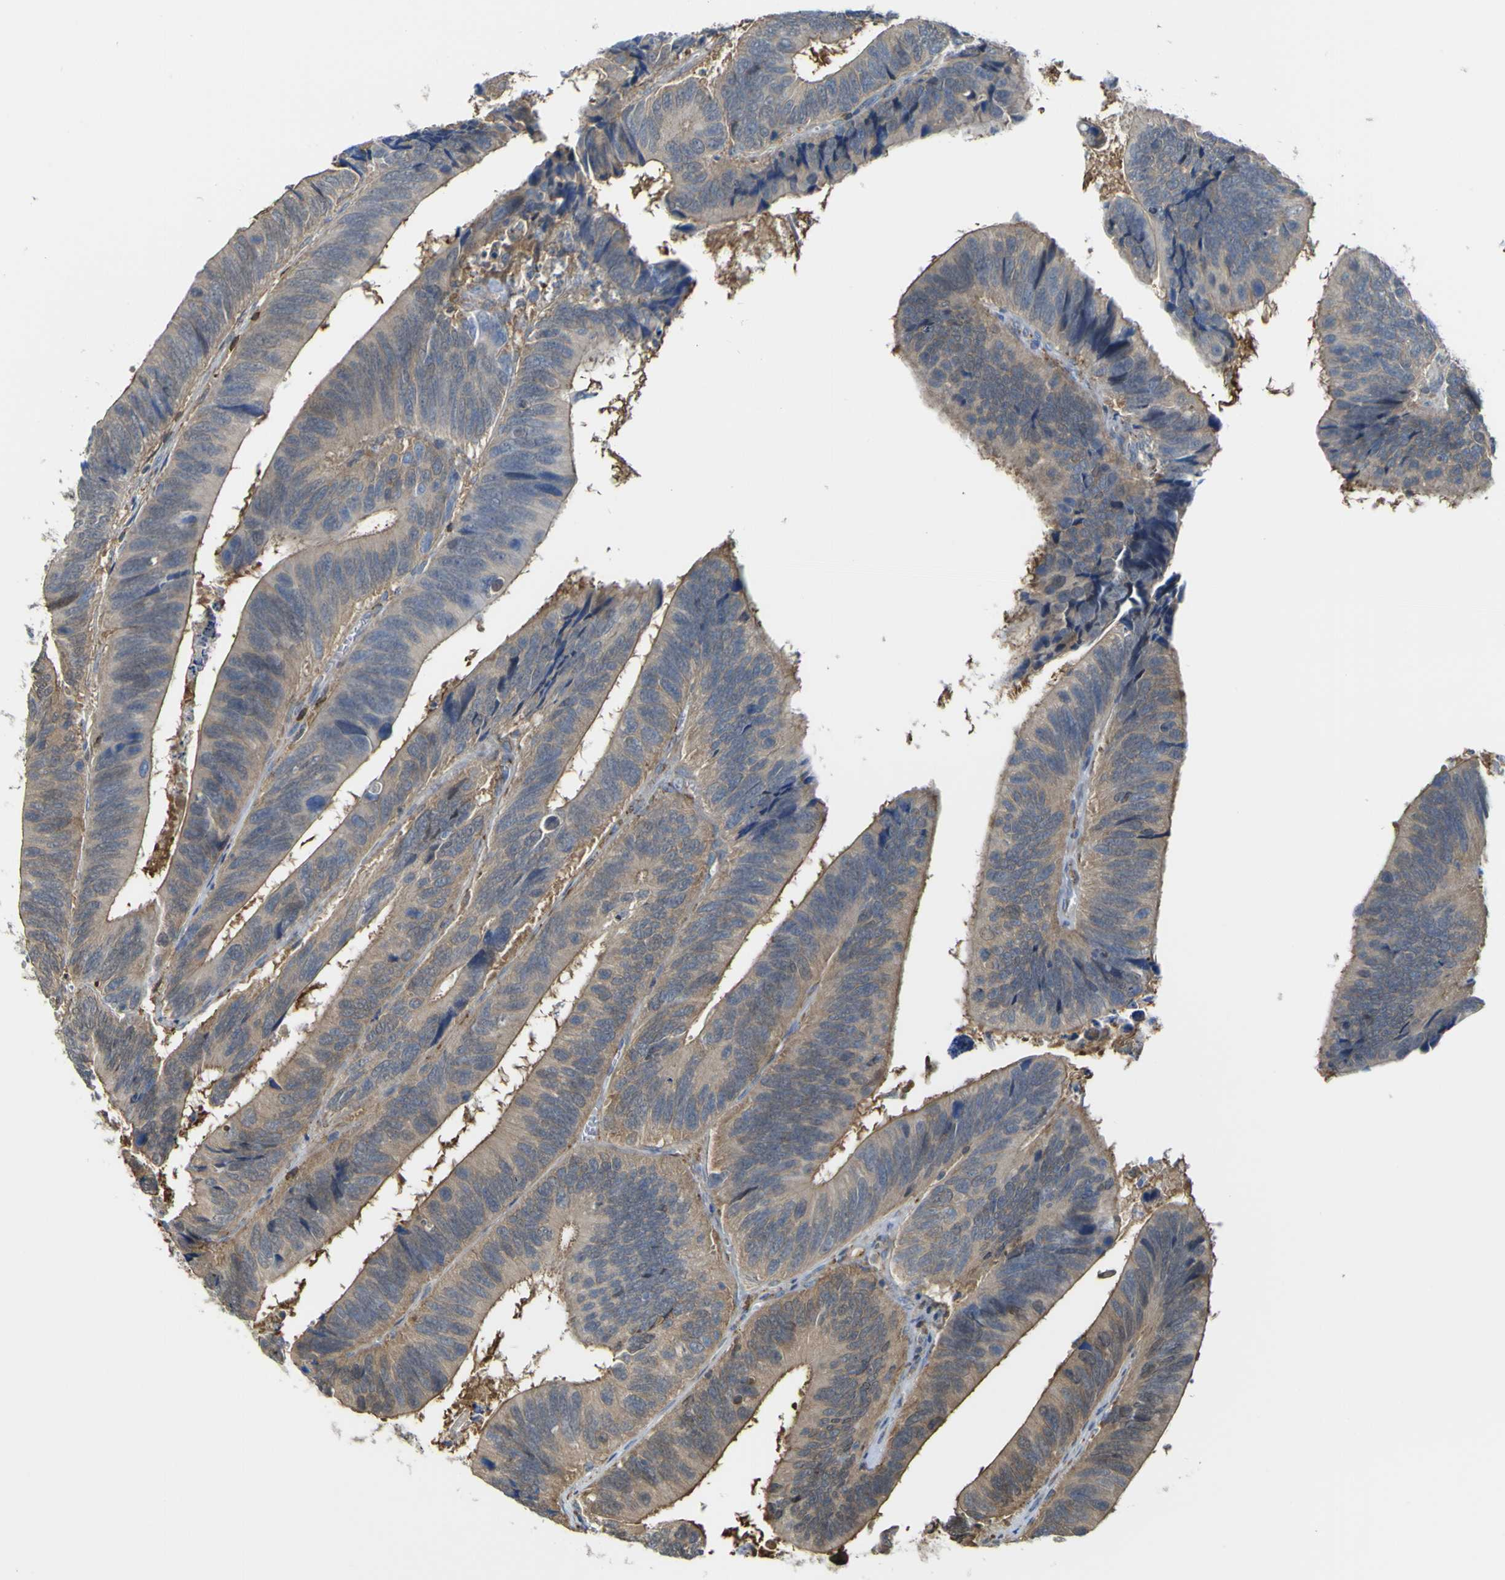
{"staining": {"intensity": "moderate", "quantity": ">75%", "location": "cytoplasmic/membranous"}, "tissue": "colorectal cancer", "cell_type": "Tumor cells", "image_type": "cancer", "snomed": [{"axis": "morphology", "description": "Adenocarcinoma, NOS"}, {"axis": "topography", "description": "Colon"}], "caption": "Adenocarcinoma (colorectal) was stained to show a protein in brown. There is medium levels of moderate cytoplasmic/membranous staining in about >75% of tumor cells.", "gene": "ABHD3", "patient": {"sex": "male", "age": 72}}